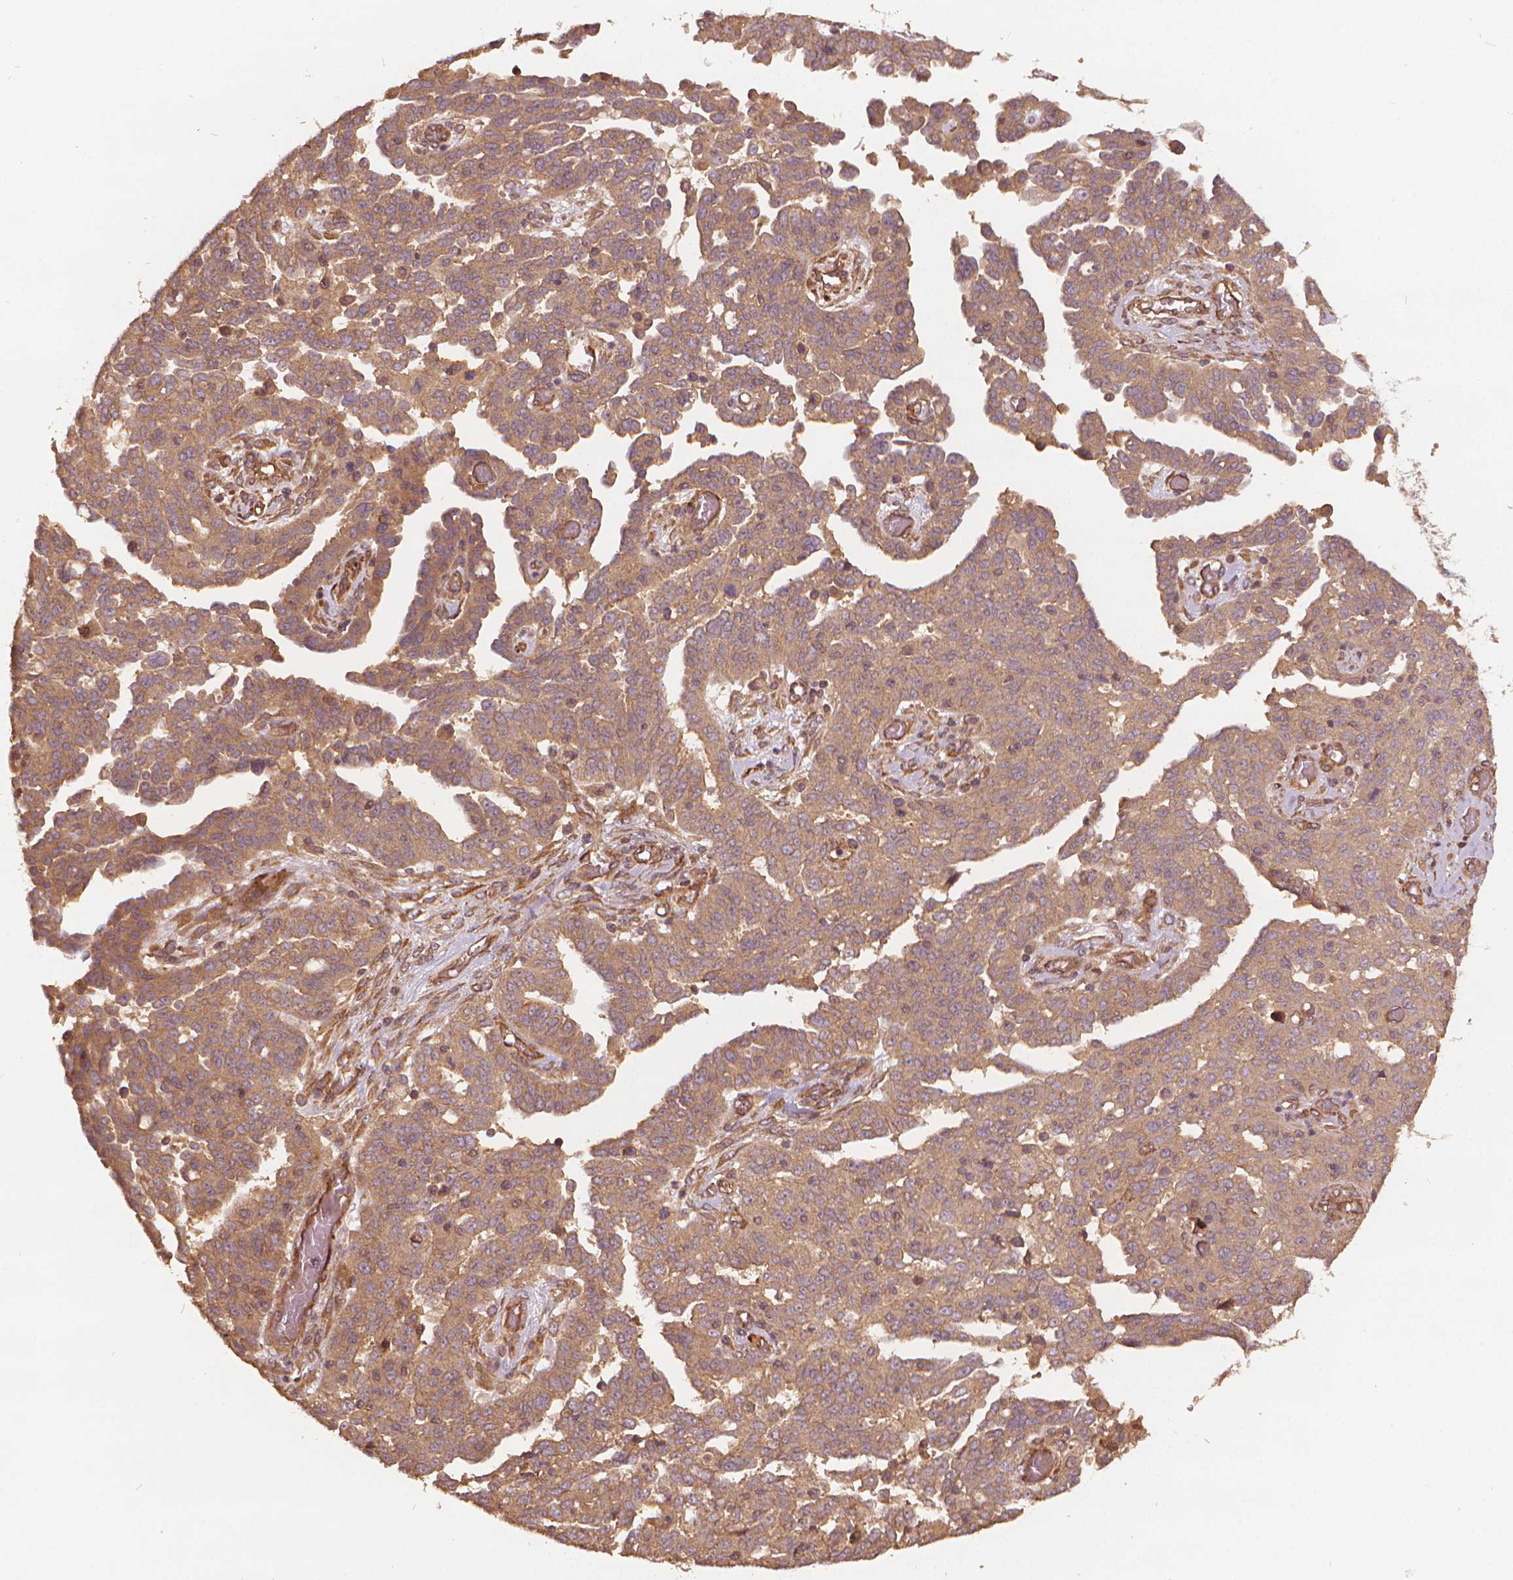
{"staining": {"intensity": "moderate", "quantity": ">75%", "location": "cytoplasmic/membranous"}, "tissue": "ovarian cancer", "cell_type": "Tumor cells", "image_type": "cancer", "snomed": [{"axis": "morphology", "description": "Cystadenocarcinoma, serous, NOS"}, {"axis": "topography", "description": "Ovary"}], "caption": "Immunohistochemistry histopathology image of human serous cystadenocarcinoma (ovarian) stained for a protein (brown), which exhibits medium levels of moderate cytoplasmic/membranous staining in approximately >75% of tumor cells.", "gene": "UBXN2A", "patient": {"sex": "female", "age": 67}}